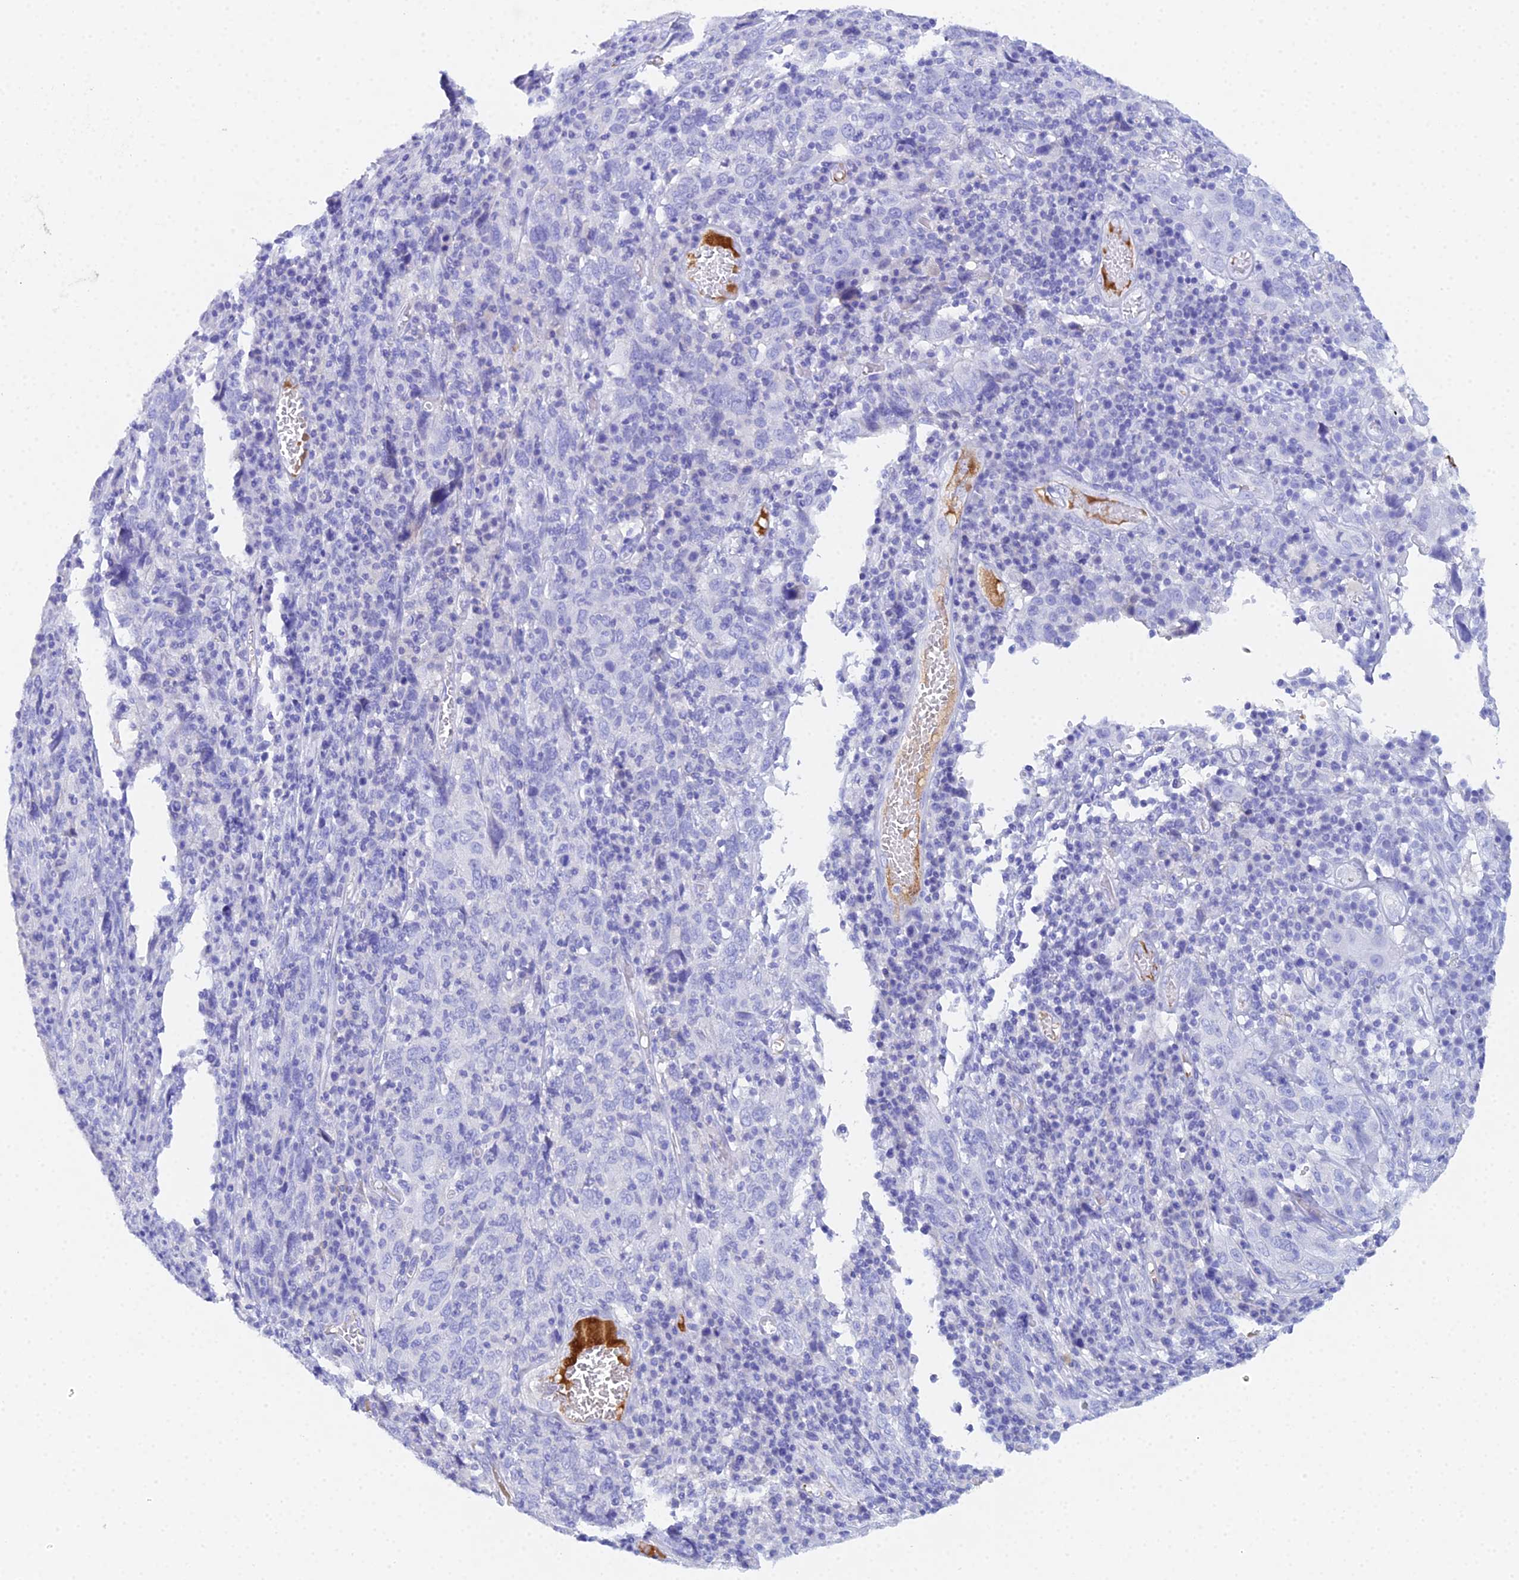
{"staining": {"intensity": "negative", "quantity": "none", "location": "none"}, "tissue": "cervical cancer", "cell_type": "Tumor cells", "image_type": "cancer", "snomed": [{"axis": "morphology", "description": "Squamous cell carcinoma, NOS"}, {"axis": "topography", "description": "Cervix"}], "caption": "Tumor cells are negative for brown protein staining in cervical squamous cell carcinoma.", "gene": "CELA3A", "patient": {"sex": "female", "age": 46}}